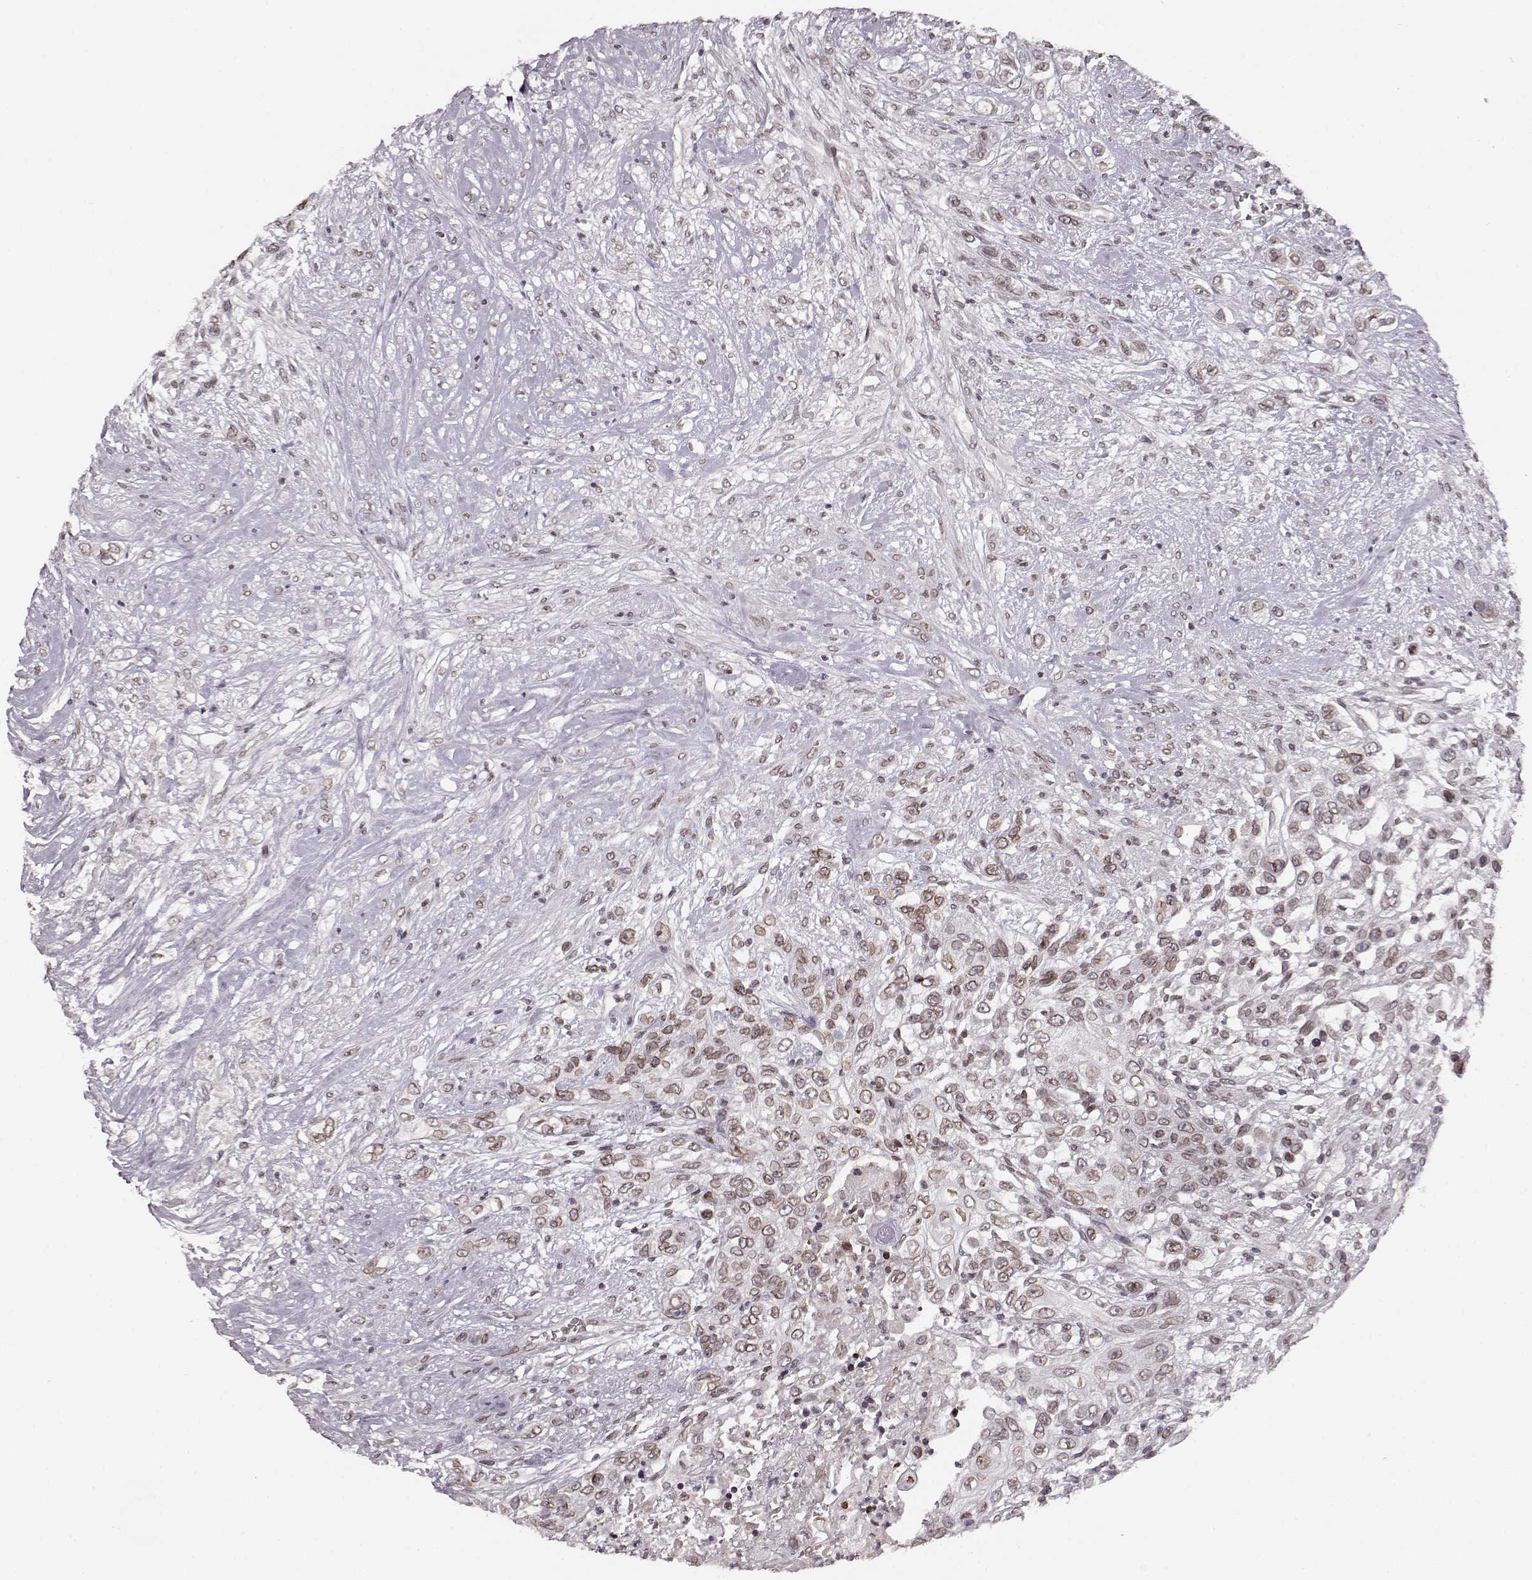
{"staining": {"intensity": "moderate", "quantity": ">75%", "location": "cytoplasmic/membranous,nuclear"}, "tissue": "urothelial cancer", "cell_type": "Tumor cells", "image_type": "cancer", "snomed": [{"axis": "morphology", "description": "Urothelial carcinoma, High grade"}, {"axis": "topography", "description": "Urinary bladder"}], "caption": "Brown immunohistochemical staining in human urothelial cancer displays moderate cytoplasmic/membranous and nuclear staining in approximately >75% of tumor cells.", "gene": "DCAF12", "patient": {"sex": "female", "age": 56}}